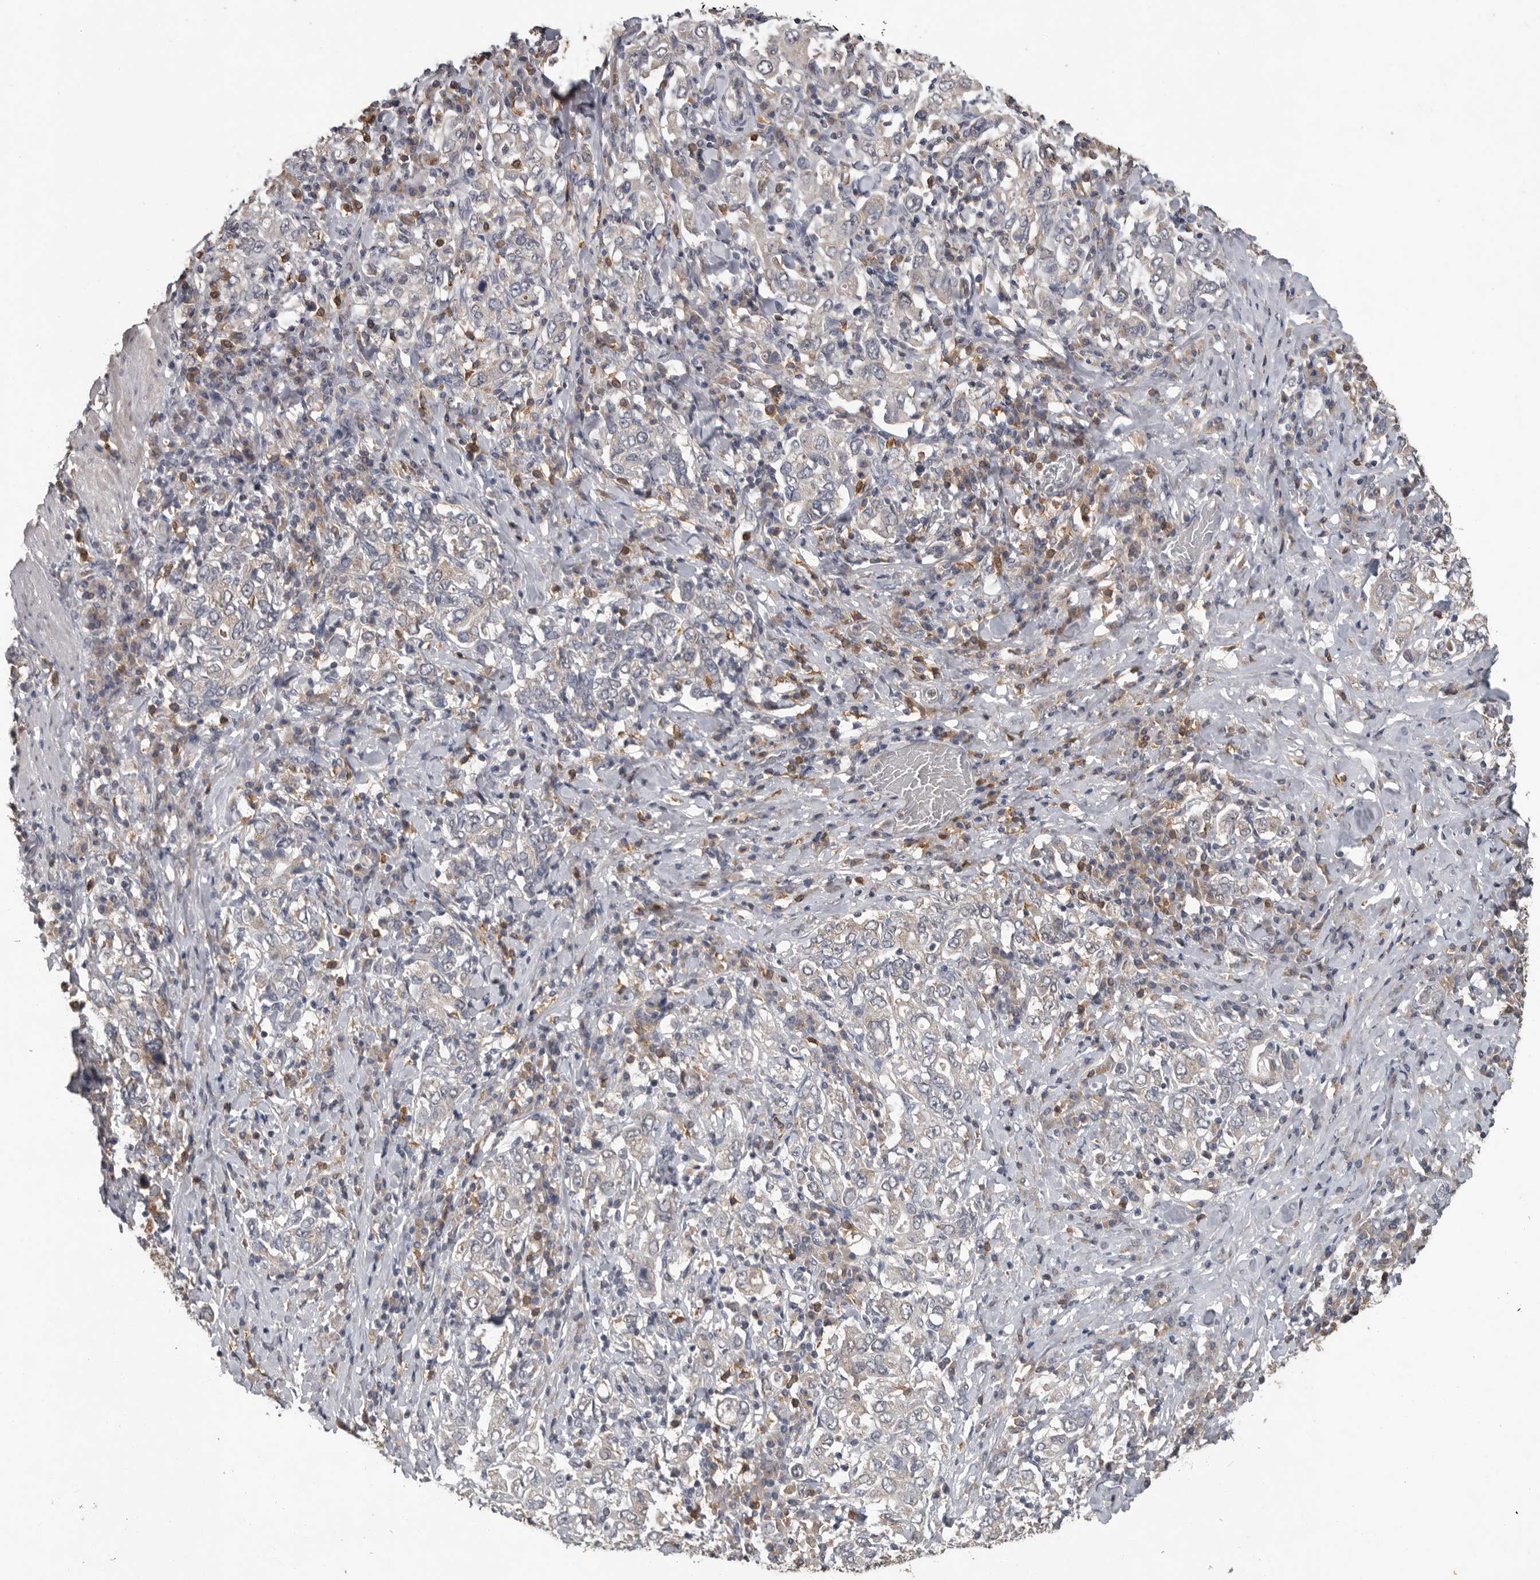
{"staining": {"intensity": "weak", "quantity": "<25%", "location": "cytoplasmic/membranous"}, "tissue": "stomach cancer", "cell_type": "Tumor cells", "image_type": "cancer", "snomed": [{"axis": "morphology", "description": "Adenocarcinoma, NOS"}, {"axis": "topography", "description": "Stomach, upper"}], "caption": "The IHC image has no significant positivity in tumor cells of stomach cancer tissue.", "gene": "MTF1", "patient": {"sex": "male", "age": 62}}